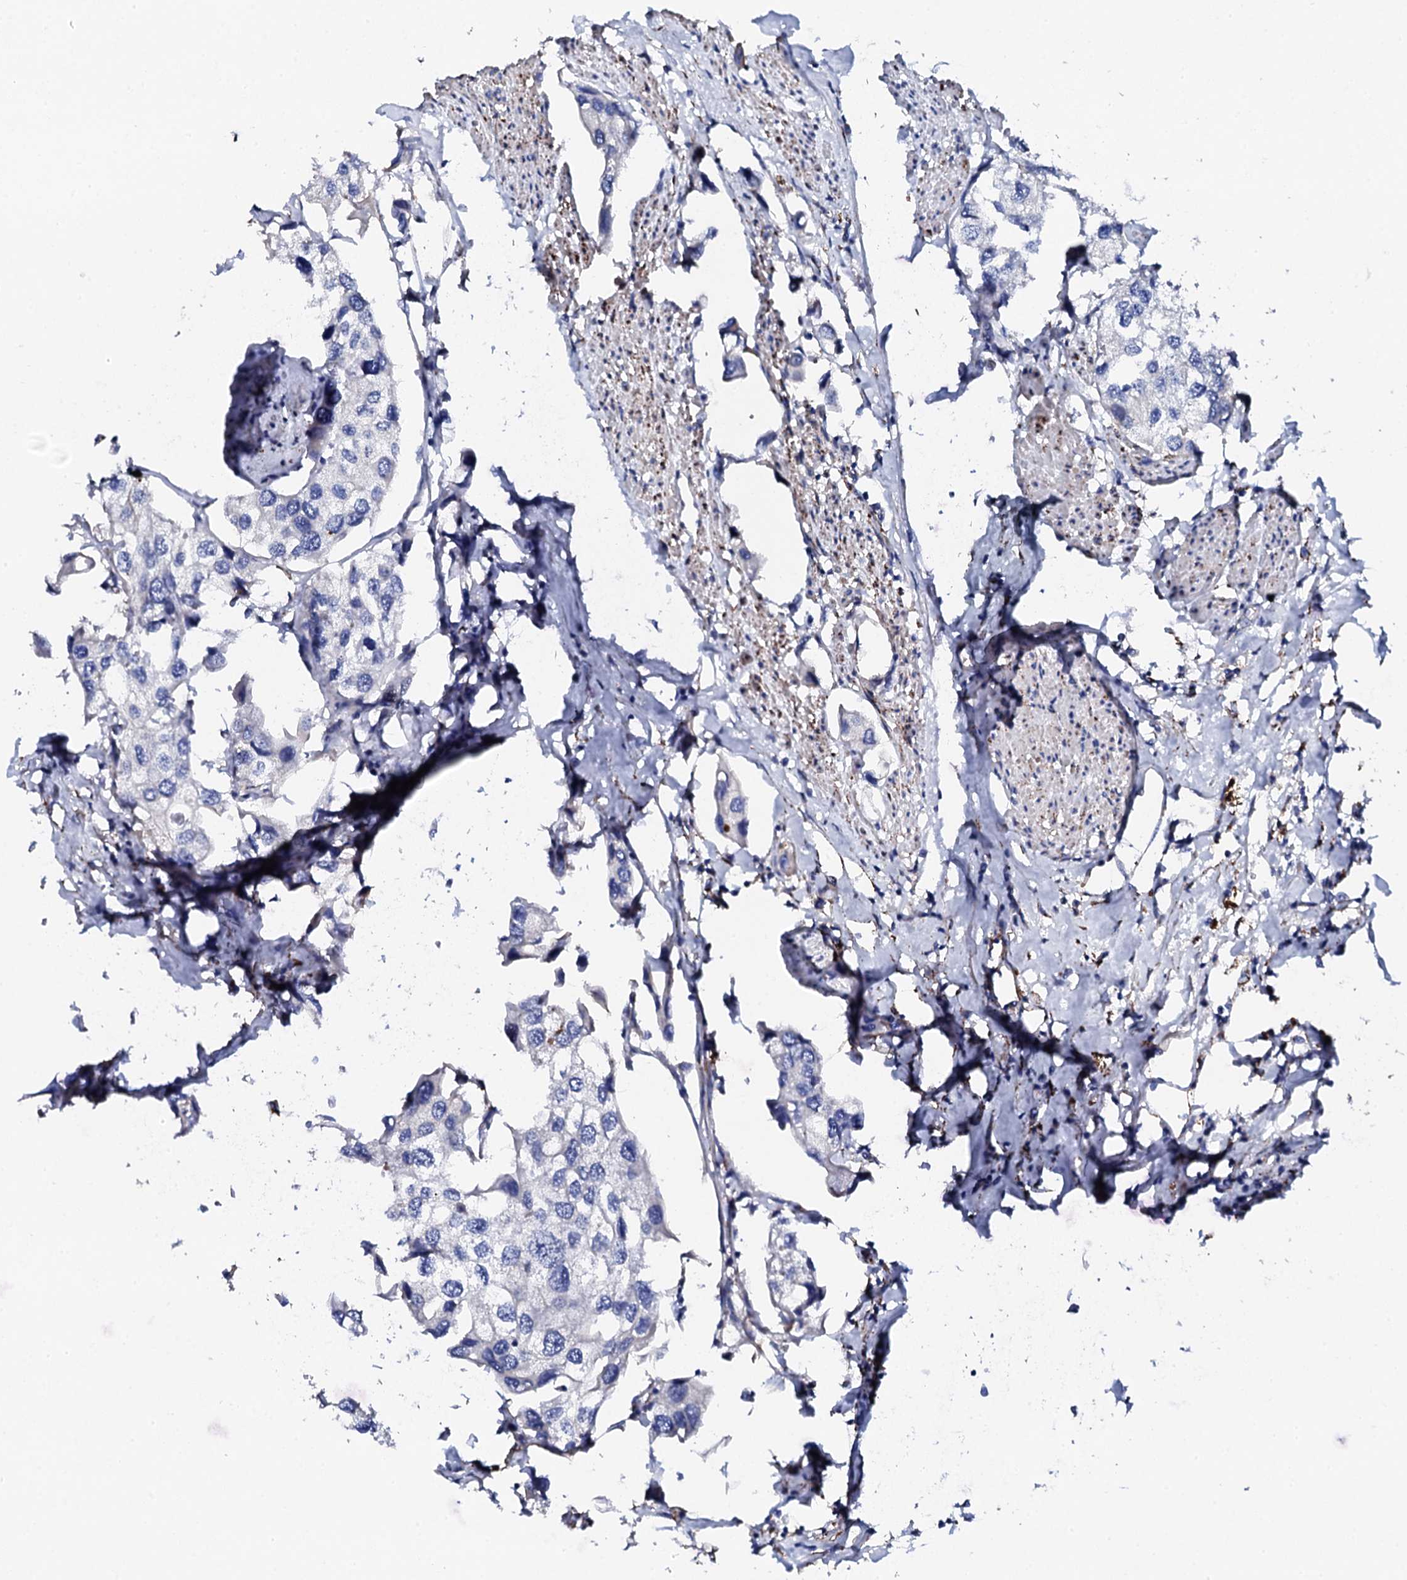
{"staining": {"intensity": "negative", "quantity": "none", "location": "none"}, "tissue": "urothelial cancer", "cell_type": "Tumor cells", "image_type": "cancer", "snomed": [{"axis": "morphology", "description": "Urothelial carcinoma, High grade"}, {"axis": "topography", "description": "Urinary bladder"}], "caption": "Tumor cells show no significant protein positivity in urothelial cancer.", "gene": "KLHL32", "patient": {"sex": "male", "age": 64}}